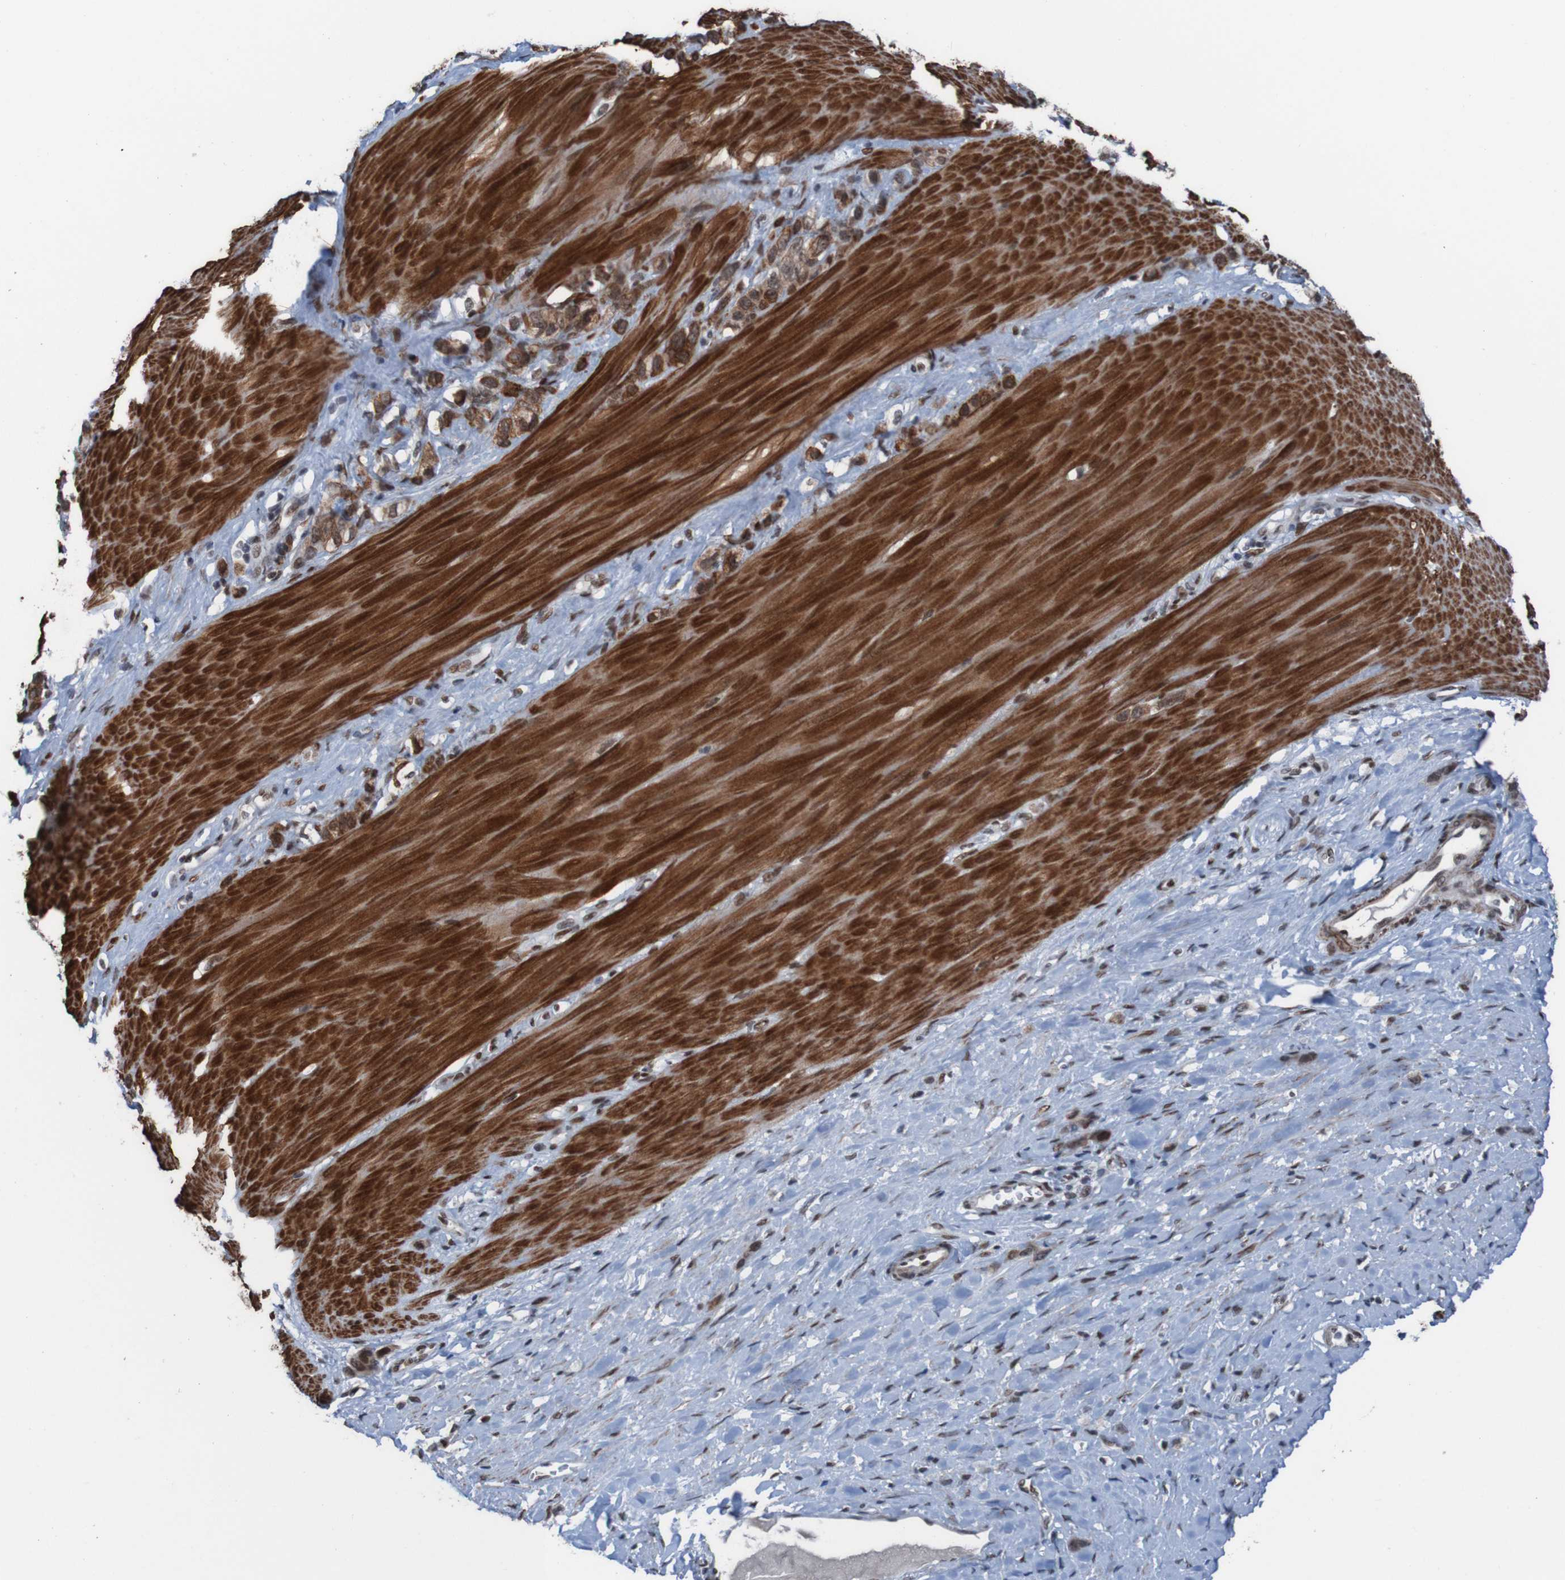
{"staining": {"intensity": "strong", "quantity": ">75%", "location": "cytoplasmic/membranous,nuclear"}, "tissue": "stomach cancer", "cell_type": "Tumor cells", "image_type": "cancer", "snomed": [{"axis": "morphology", "description": "Normal tissue, NOS"}, {"axis": "morphology", "description": "Adenocarcinoma, NOS"}, {"axis": "morphology", "description": "Adenocarcinoma, High grade"}, {"axis": "topography", "description": "Stomach, upper"}, {"axis": "topography", "description": "Stomach"}], "caption": "Stomach adenocarcinoma stained with a protein marker exhibits strong staining in tumor cells.", "gene": "PHF2", "patient": {"sex": "female", "age": 65}}